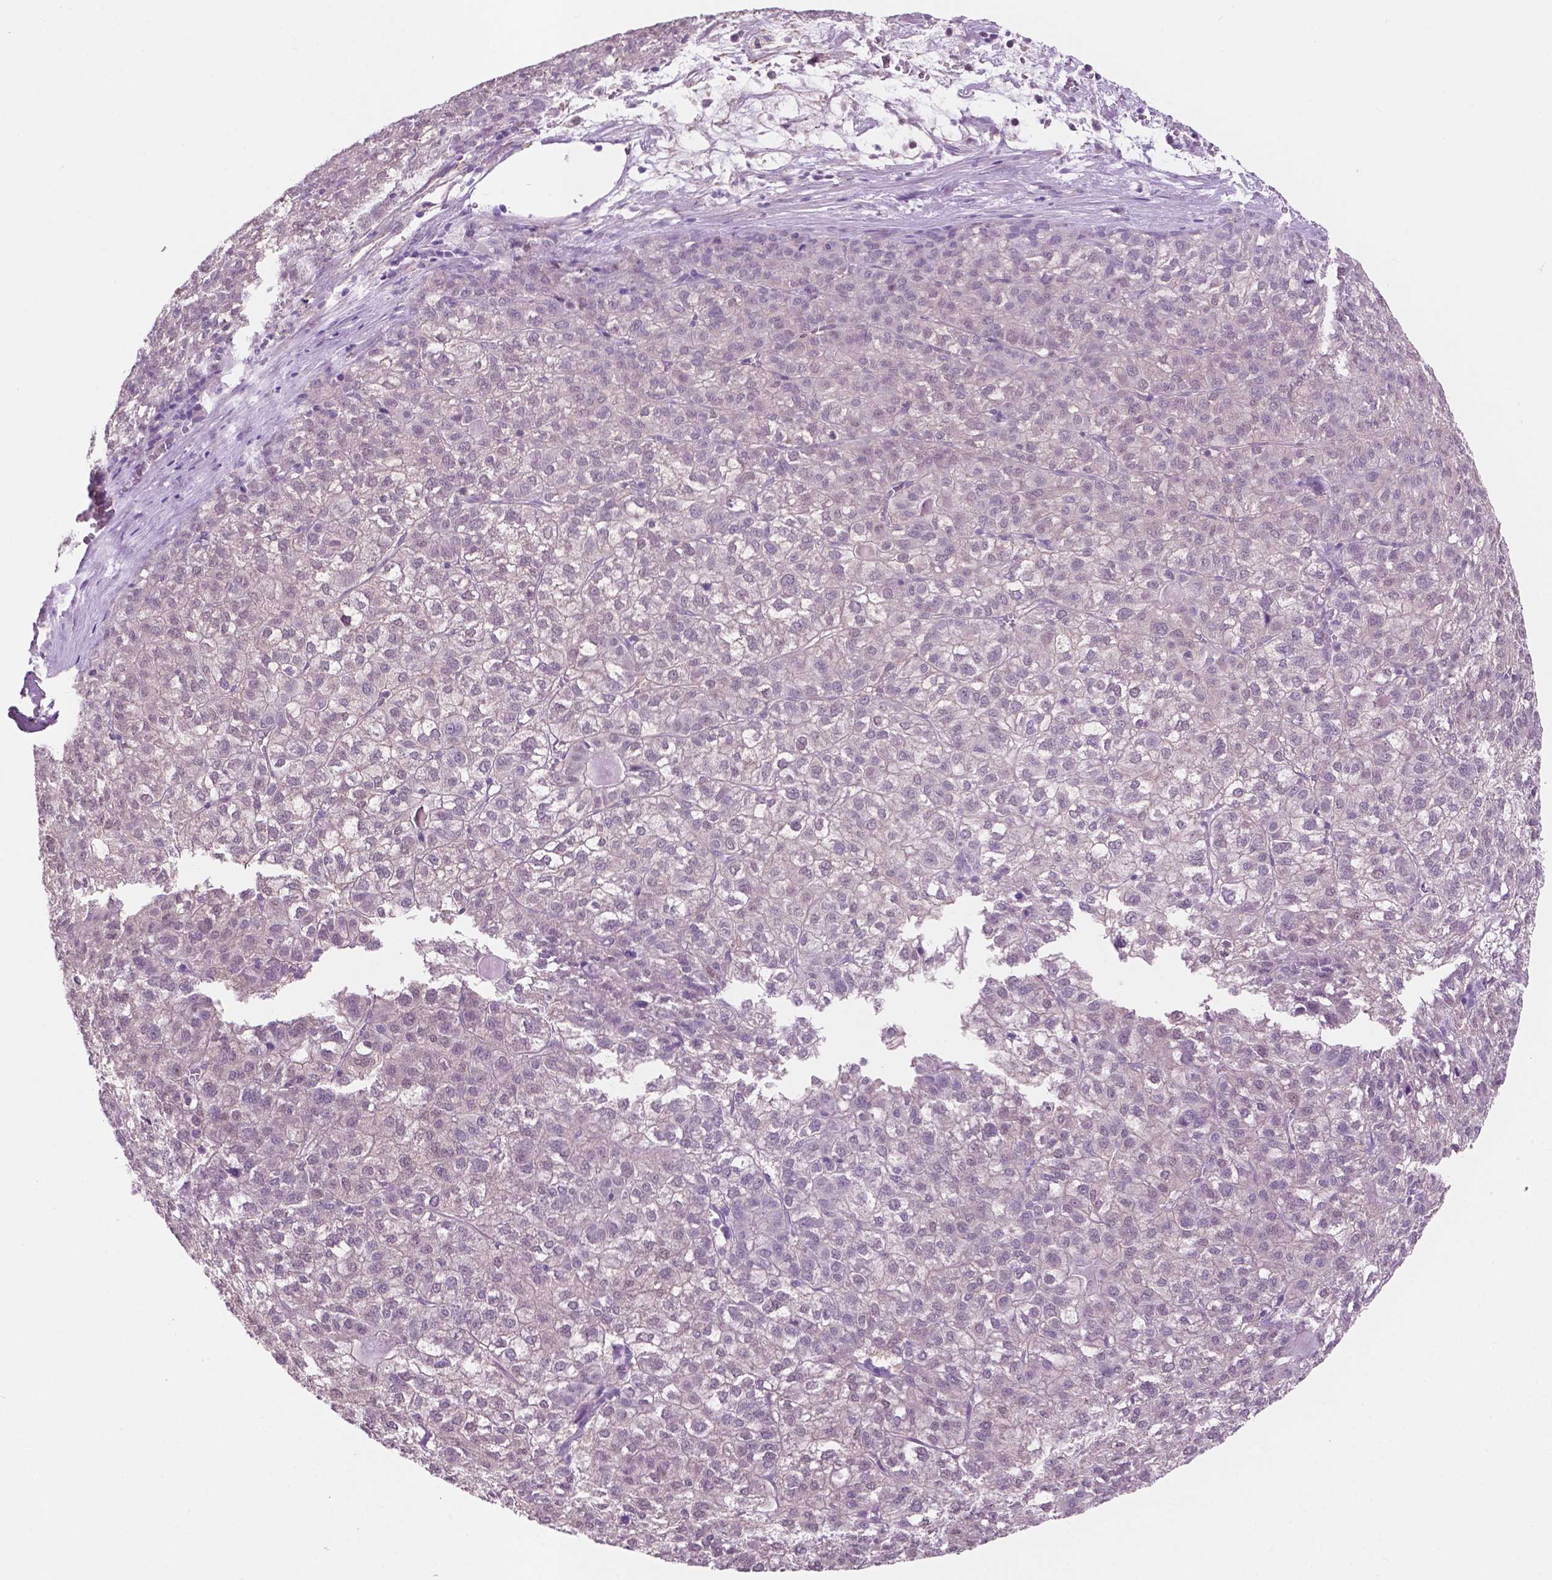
{"staining": {"intensity": "negative", "quantity": "none", "location": "none"}, "tissue": "liver cancer", "cell_type": "Tumor cells", "image_type": "cancer", "snomed": [{"axis": "morphology", "description": "Carcinoma, Hepatocellular, NOS"}, {"axis": "topography", "description": "Liver"}], "caption": "Immunohistochemical staining of human hepatocellular carcinoma (liver) reveals no significant positivity in tumor cells. The staining is performed using DAB brown chromogen with nuclei counter-stained in using hematoxylin.", "gene": "ACY3", "patient": {"sex": "female", "age": 43}}